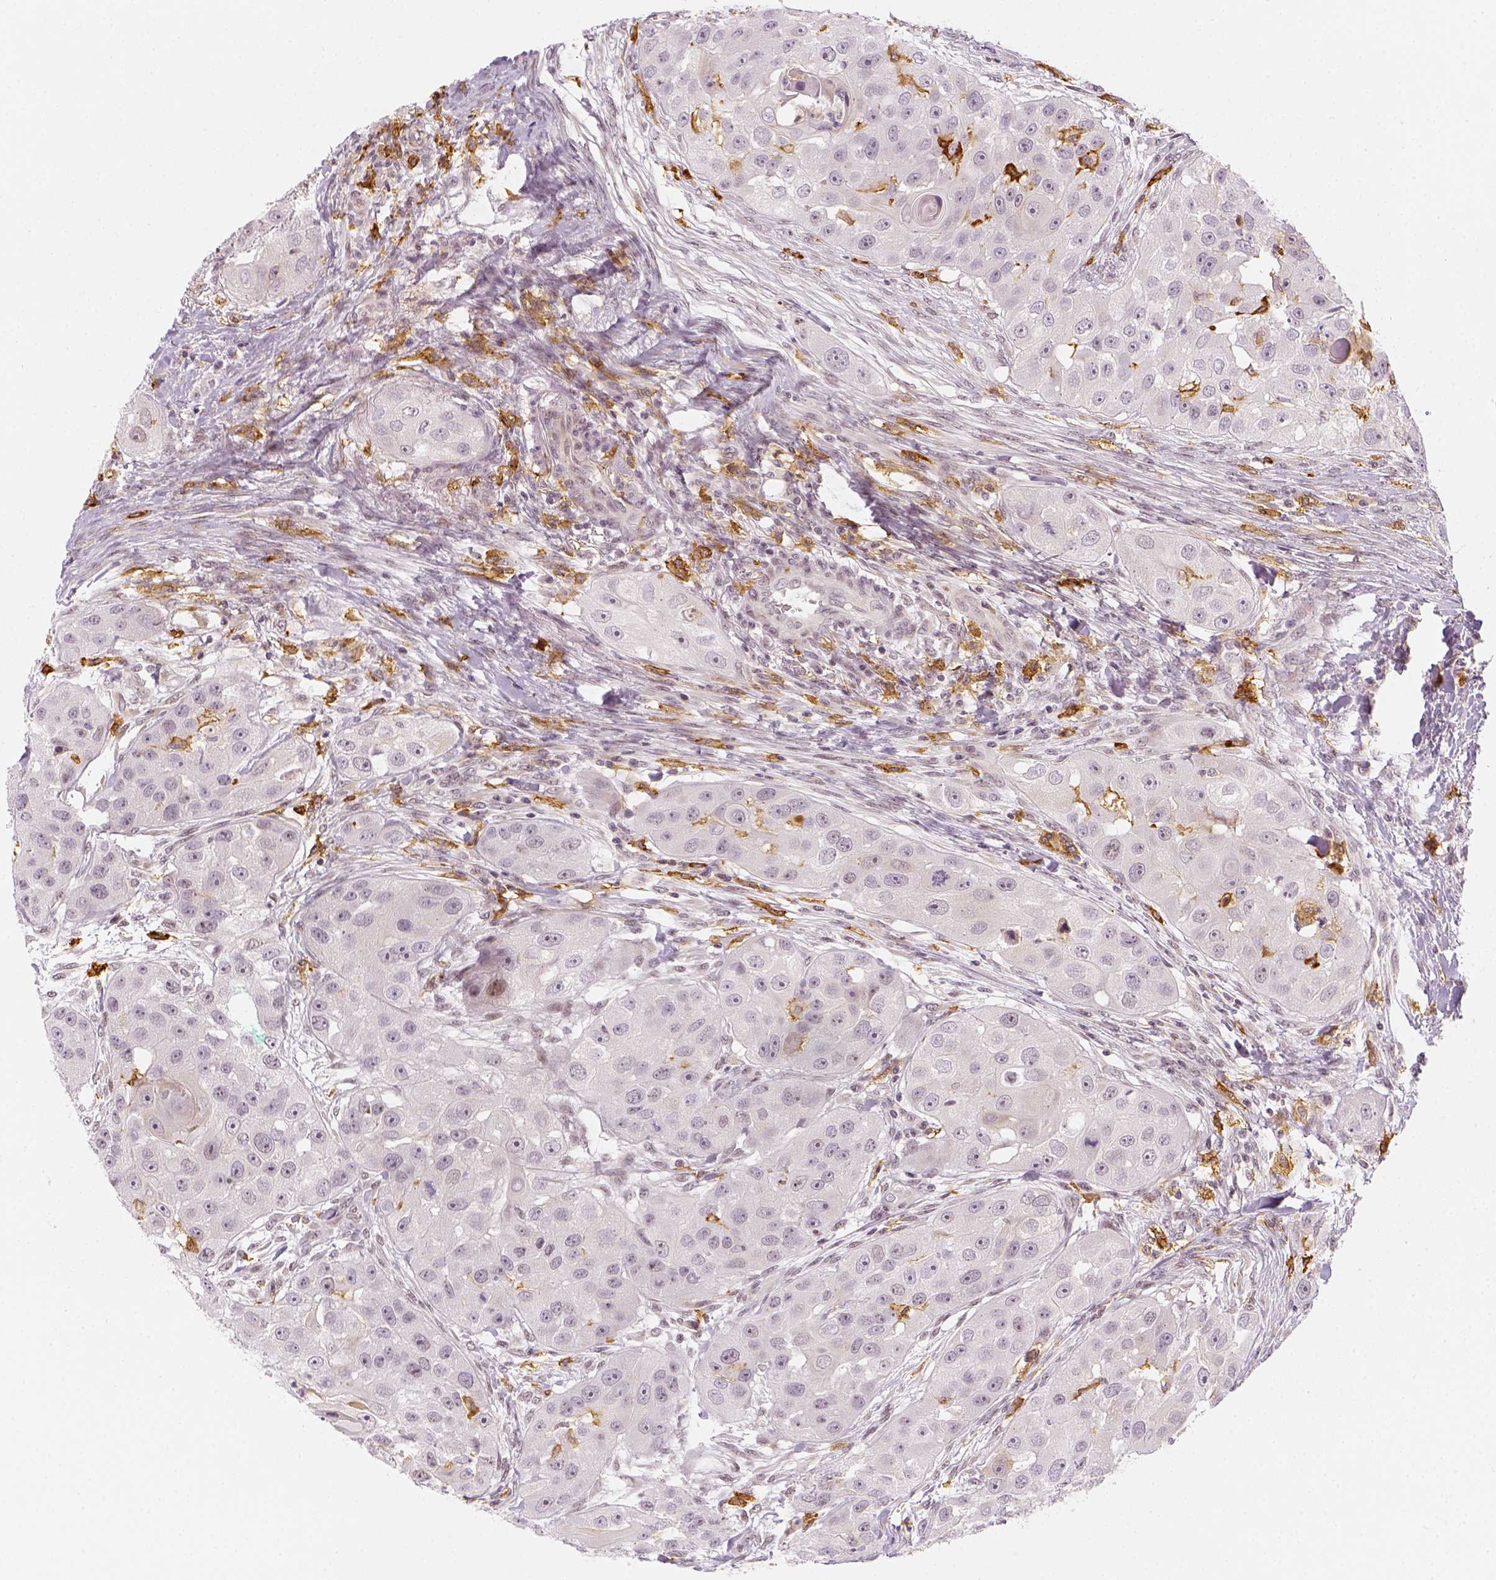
{"staining": {"intensity": "negative", "quantity": "none", "location": "none"}, "tissue": "head and neck cancer", "cell_type": "Tumor cells", "image_type": "cancer", "snomed": [{"axis": "morphology", "description": "Squamous cell carcinoma, NOS"}, {"axis": "topography", "description": "Head-Neck"}], "caption": "This is an immunohistochemistry (IHC) micrograph of head and neck cancer (squamous cell carcinoma). There is no expression in tumor cells.", "gene": "CD14", "patient": {"sex": "male", "age": 51}}